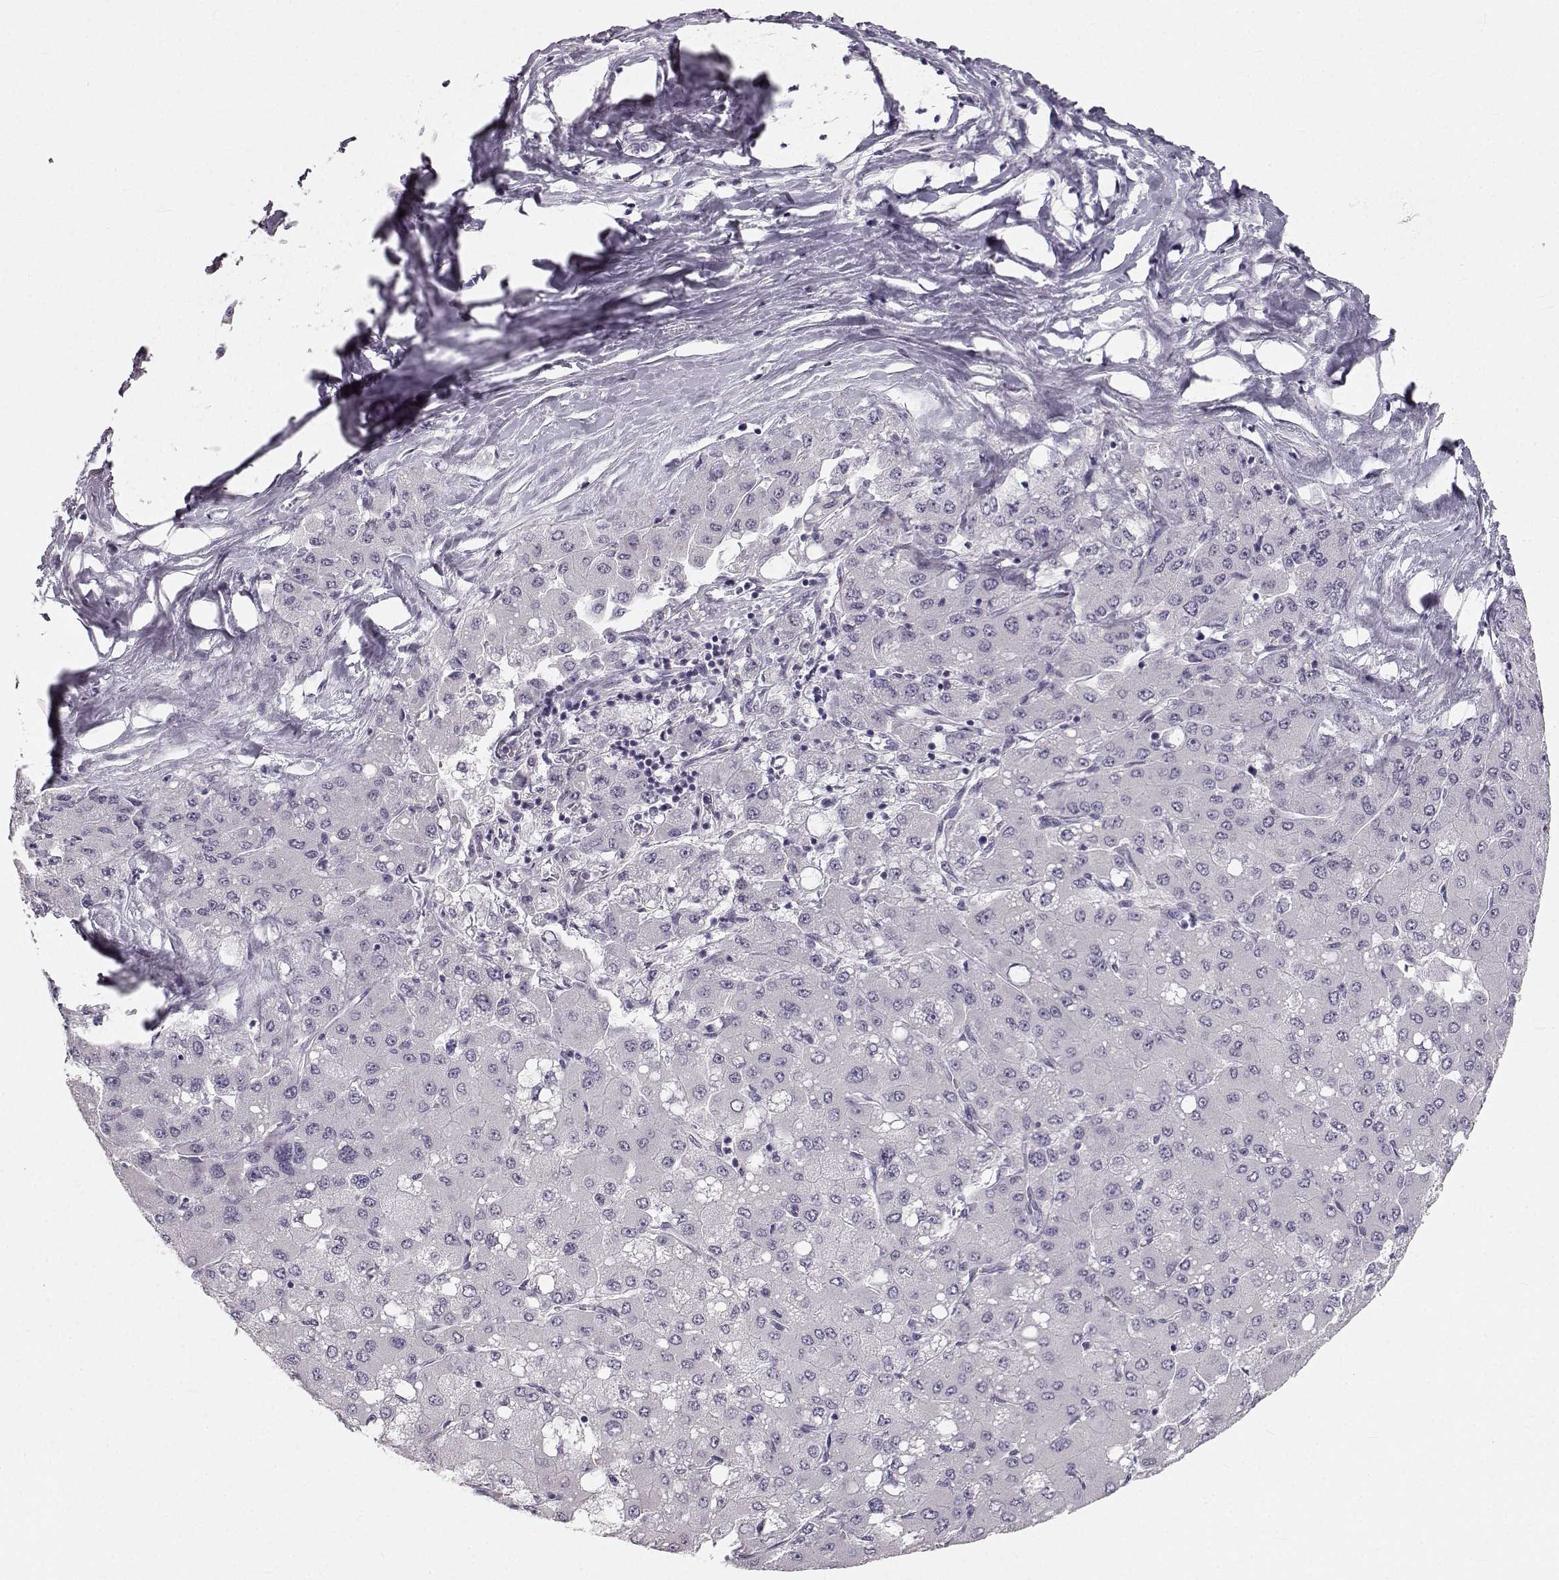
{"staining": {"intensity": "negative", "quantity": "none", "location": "none"}, "tissue": "liver cancer", "cell_type": "Tumor cells", "image_type": "cancer", "snomed": [{"axis": "morphology", "description": "Carcinoma, Hepatocellular, NOS"}, {"axis": "topography", "description": "Liver"}], "caption": "Tumor cells are negative for brown protein staining in liver cancer.", "gene": "OIP5", "patient": {"sex": "male", "age": 40}}